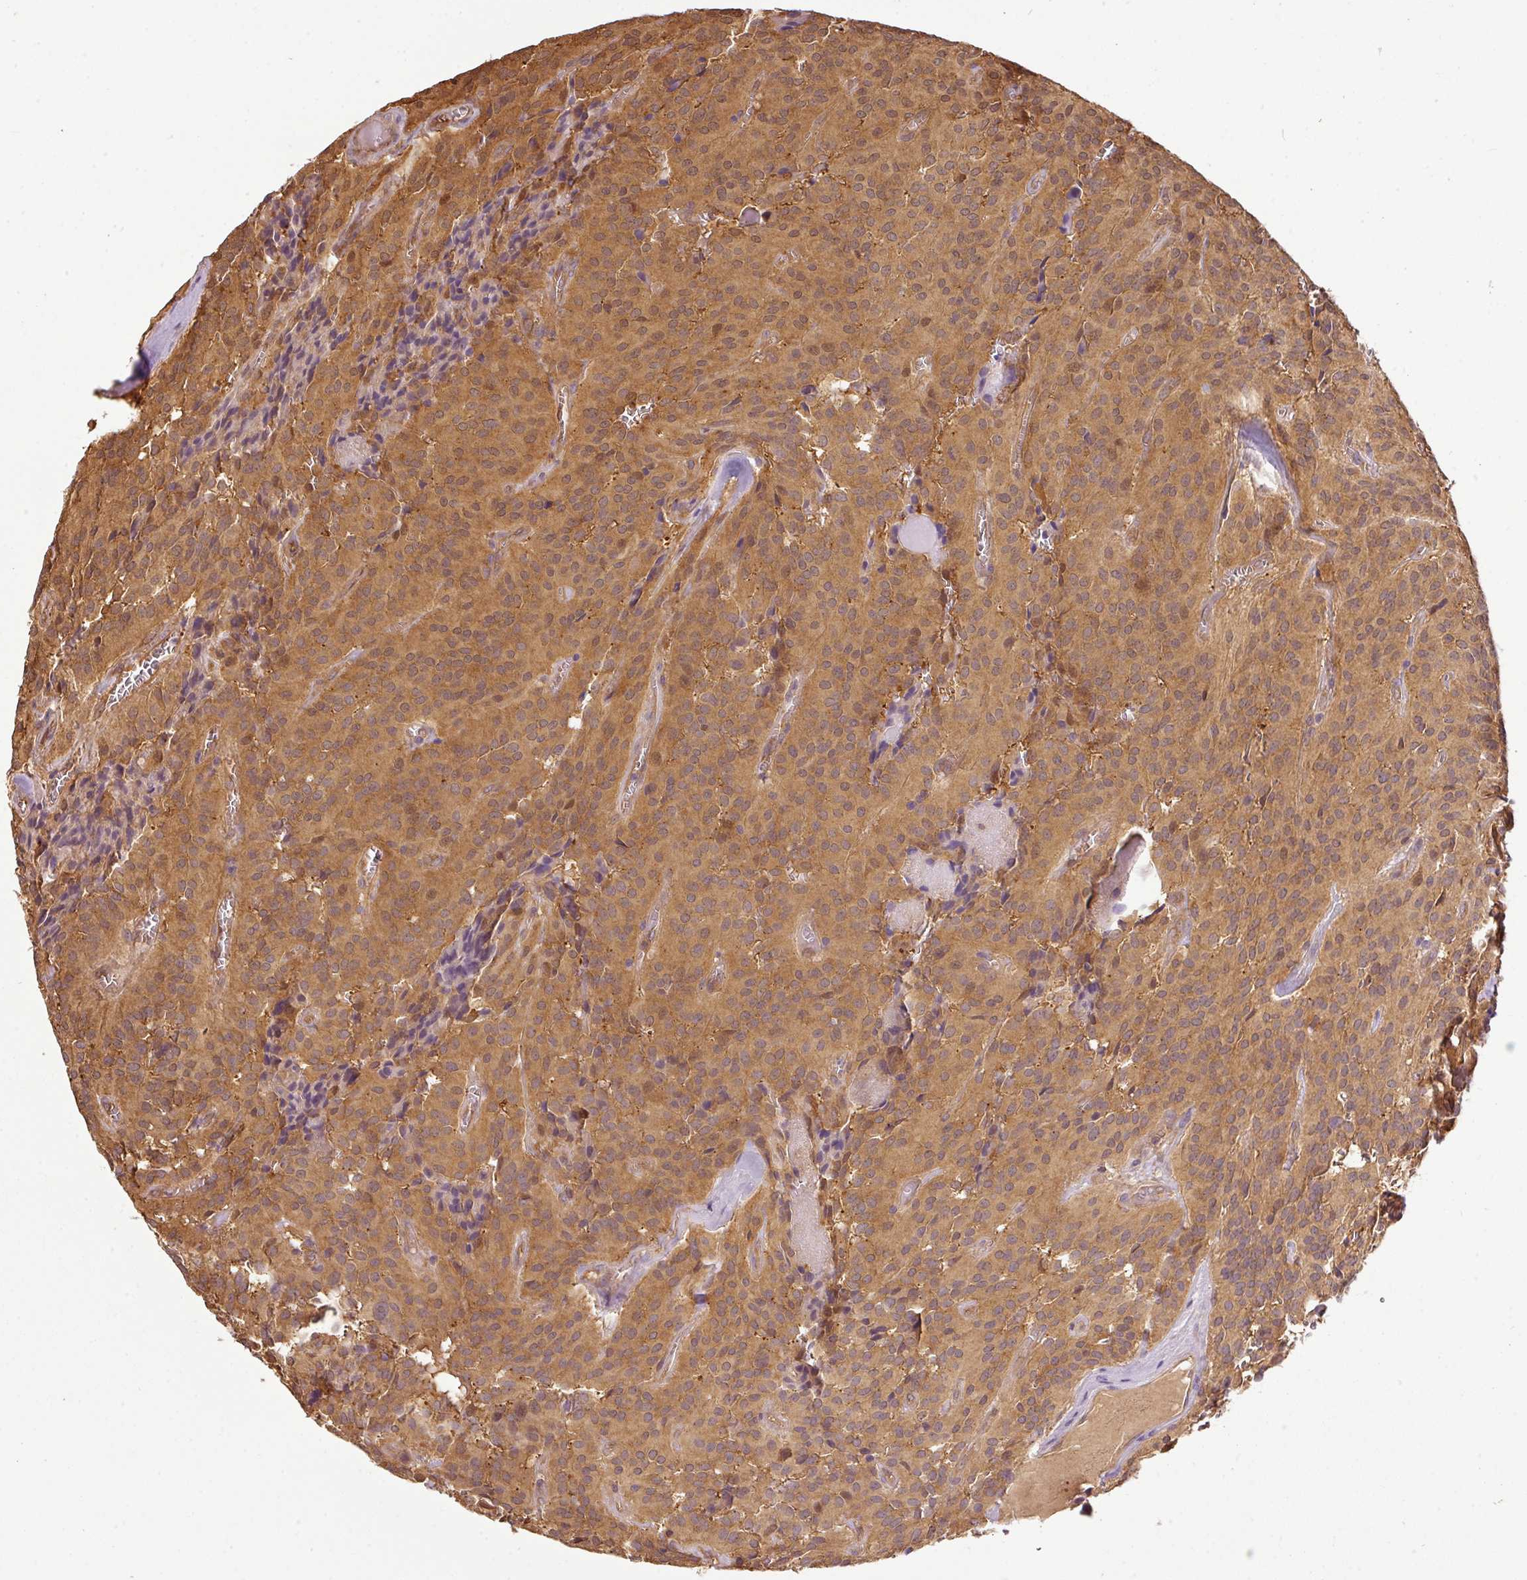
{"staining": {"intensity": "moderate", "quantity": ">75%", "location": "cytoplasmic/membranous"}, "tissue": "glioma", "cell_type": "Tumor cells", "image_type": "cancer", "snomed": [{"axis": "morphology", "description": "Glioma, malignant, Low grade"}, {"axis": "topography", "description": "Brain"}], "caption": "Brown immunohistochemical staining in human malignant glioma (low-grade) displays moderate cytoplasmic/membranous positivity in about >75% of tumor cells.", "gene": "ANKRD18A", "patient": {"sex": "male", "age": 42}}